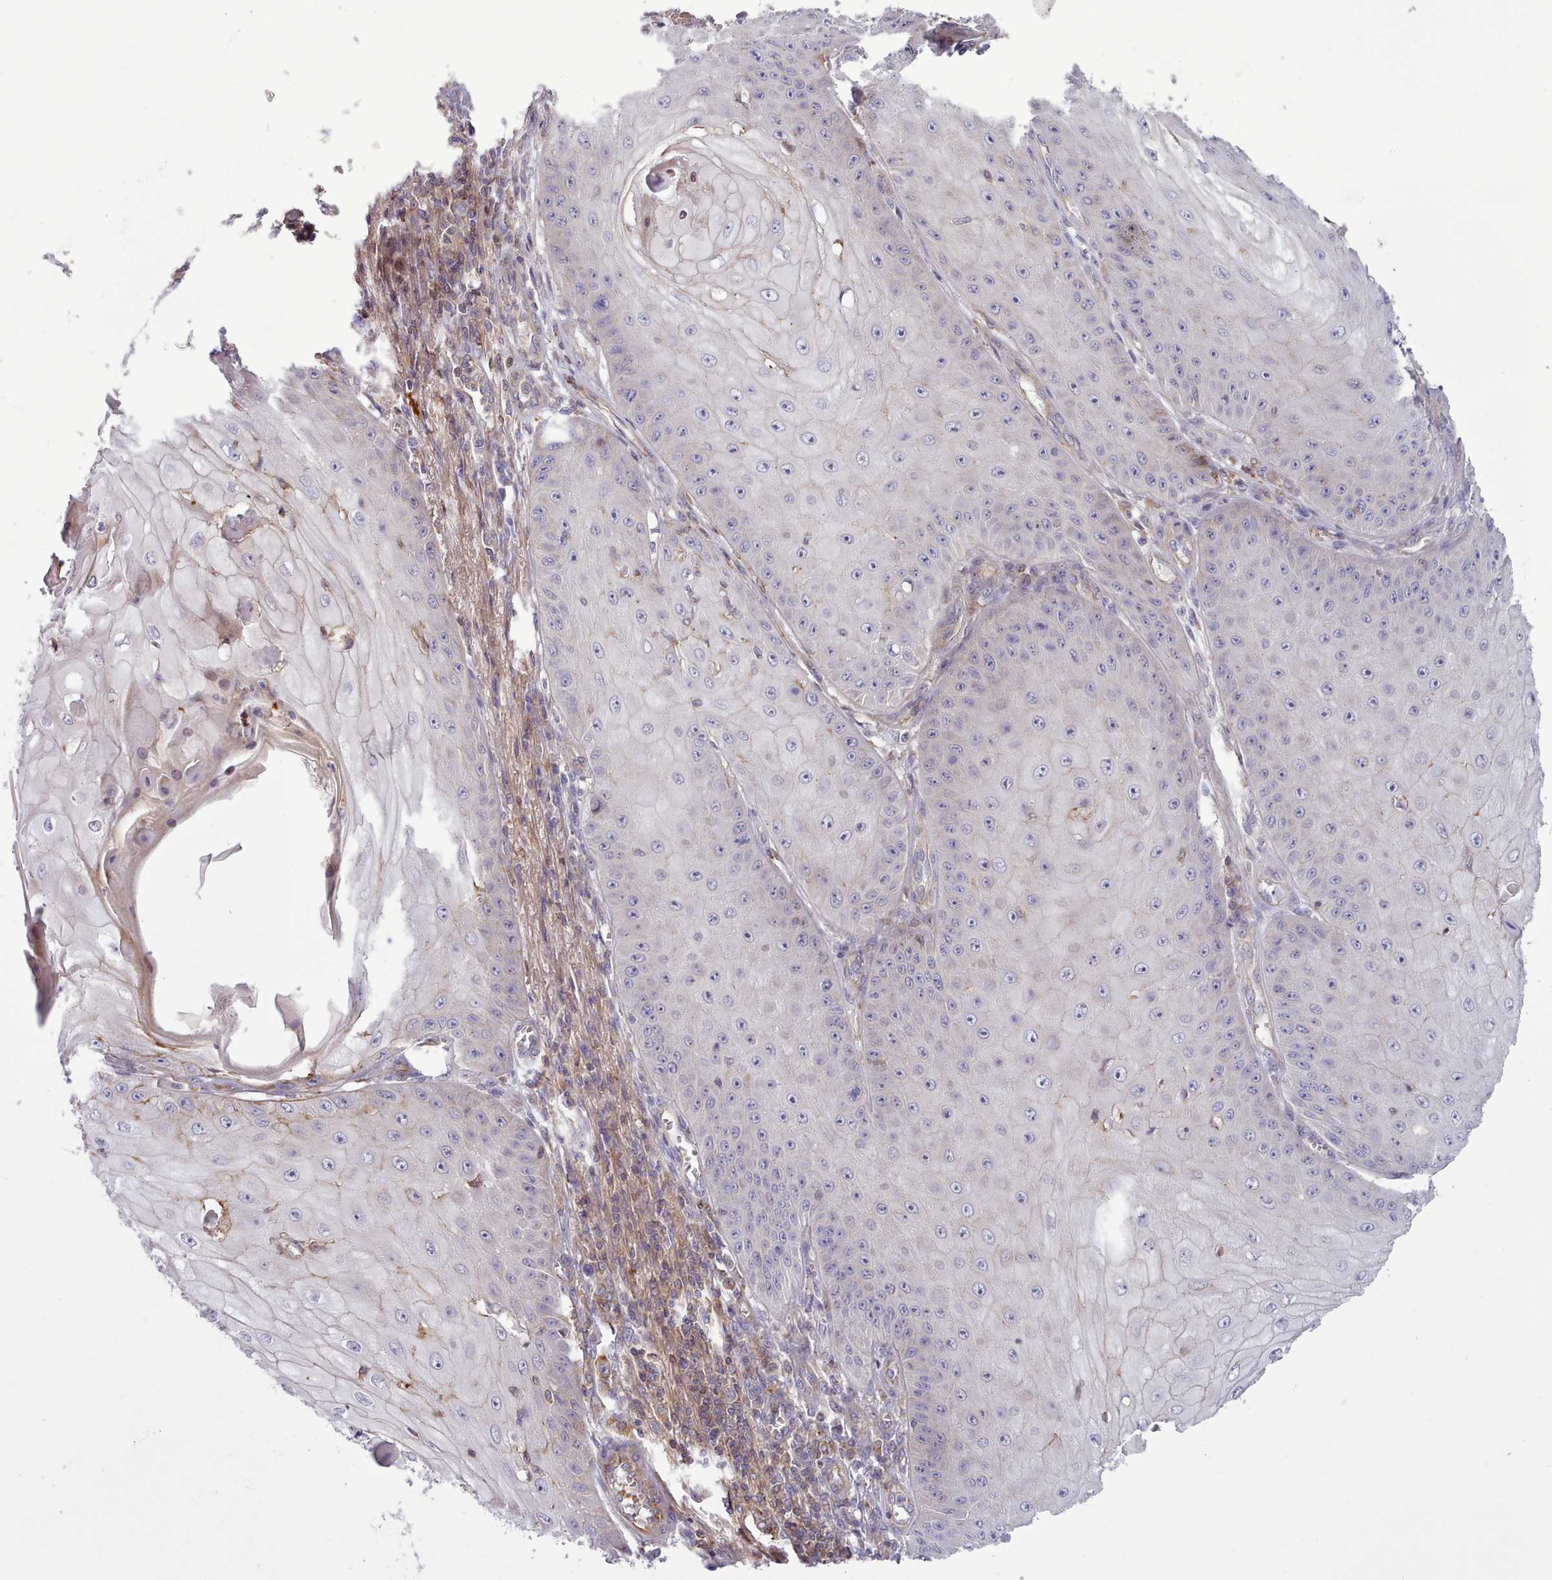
{"staining": {"intensity": "weak", "quantity": "<25%", "location": "cytoplasmic/membranous"}, "tissue": "skin cancer", "cell_type": "Tumor cells", "image_type": "cancer", "snomed": [{"axis": "morphology", "description": "Squamous cell carcinoma, NOS"}, {"axis": "topography", "description": "Skin"}], "caption": "Tumor cells are negative for protein expression in human squamous cell carcinoma (skin).", "gene": "TENT4B", "patient": {"sex": "male", "age": 70}}